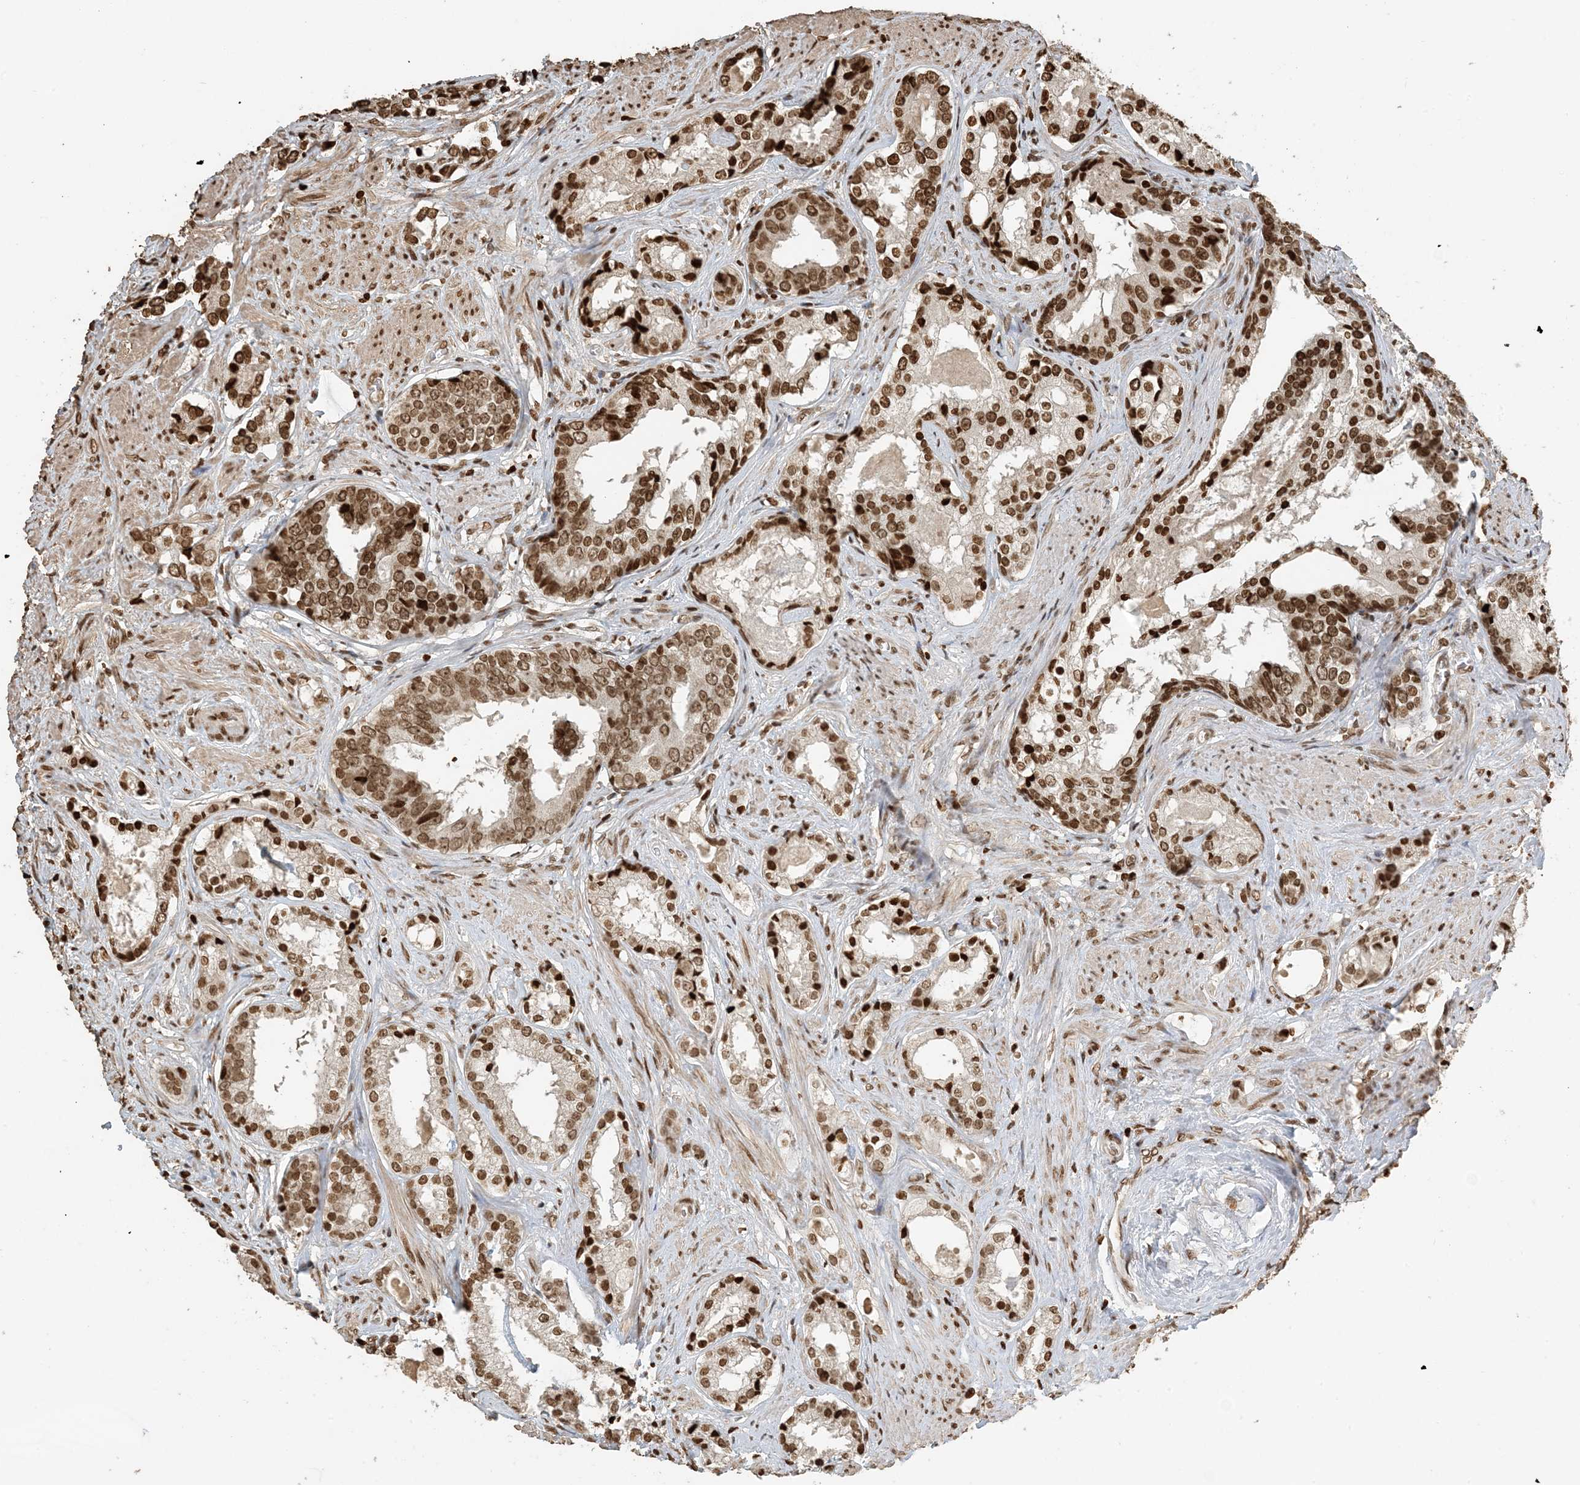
{"staining": {"intensity": "moderate", "quantity": ">75%", "location": "nuclear"}, "tissue": "prostate cancer", "cell_type": "Tumor cells", "image_type": "cancer", "snomed": [{"axis": "morphology", "description": "Adenocarcinoma, High grade"}, {"axis": "topography", "description": "Prostate"}], "caption": "Brown immunohistochemical staining in human prostate cancer shows moderate nuclear staining in approximately >75% of tumor cells.", "gene": "H3-3B", "patient": {"sex": "male", "age": 58}}